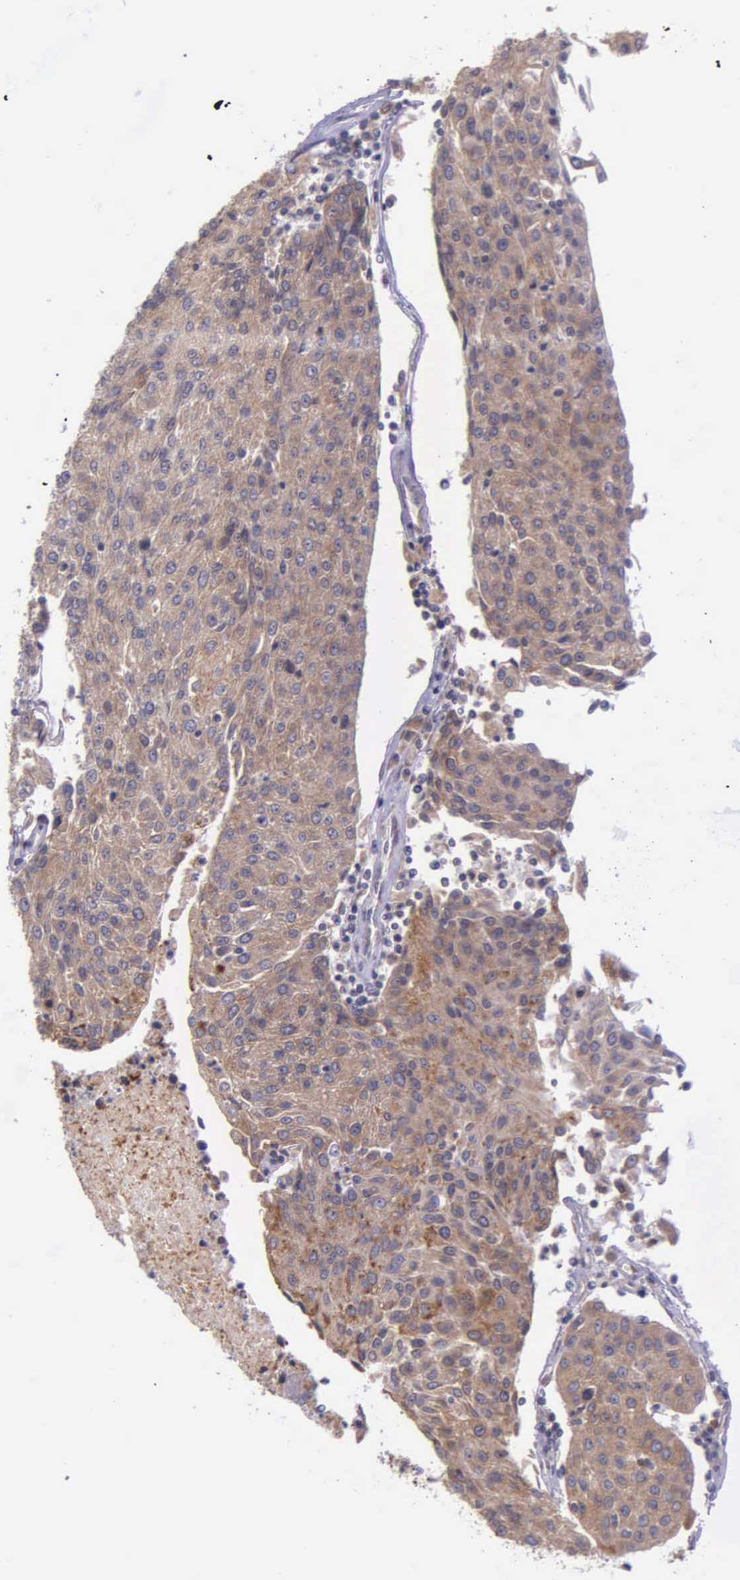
{"staining": {"intensity": "weak", "quantity": ">75%", "location": "cytoplasmic/membranous"}, "tissue": "urothelial cancer", "cell_type": "Tumor cells", "image_type": "cancer", "snomed": [{"axis": "morphology", "description": "Urothelial carcinoma, High grade"}, {"axis": "topography", "description": "Urinary bladder"}], "caption": "A low amount of weak cytoplasmic/membranous expression is appreciated in approximately >75% of tumor cells in urothelial cancer tissue. (Stains: DAB in brown, nuclei in blue, Microscopy: brightfield microscopy at high magnification).", "gene": "NSDHL", "patient": {"sex": "female", "age": 85}}